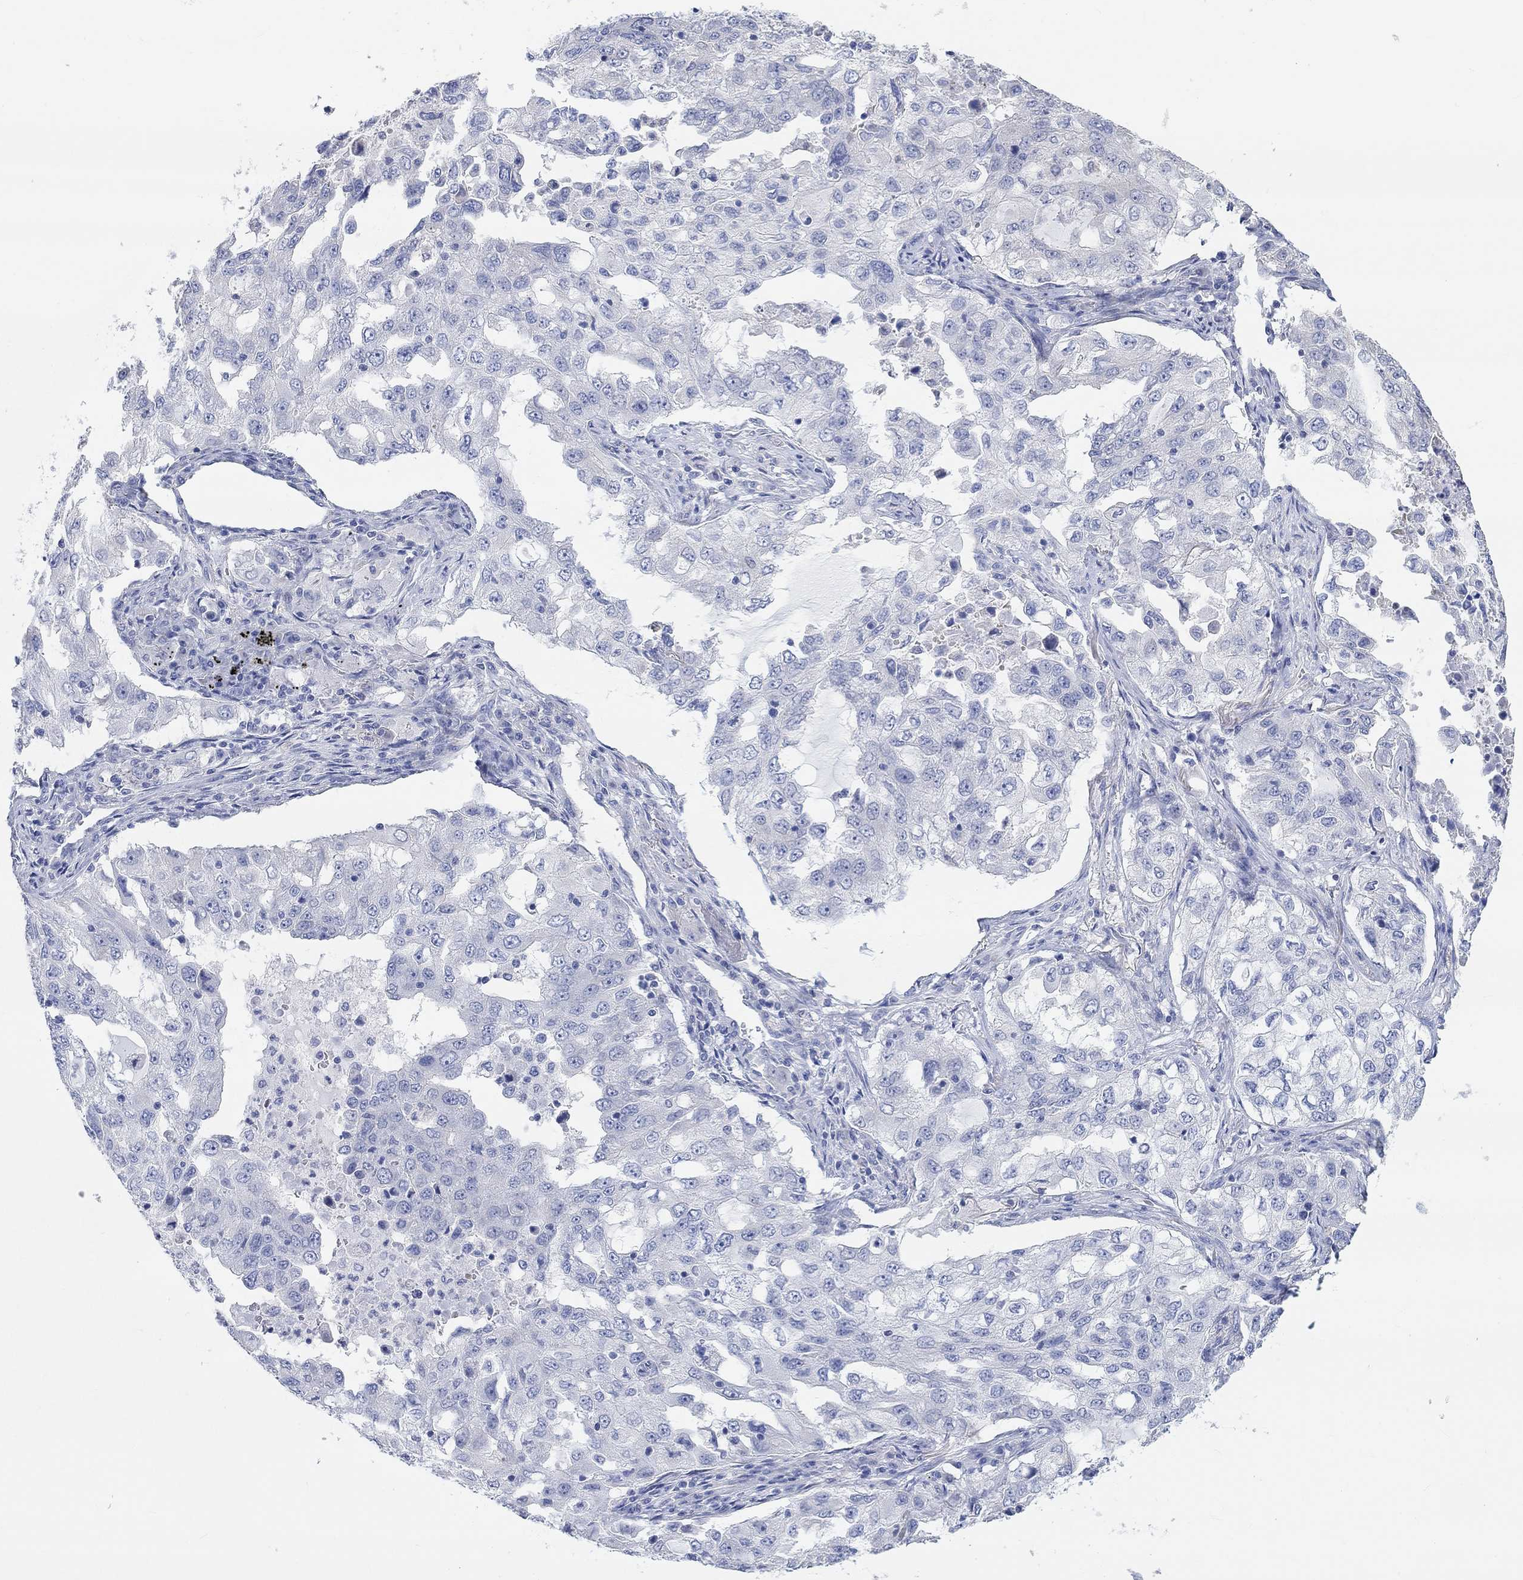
{"staining": {"intensity": "negative", "quantity": "none", "location": "none"}, "tissue": "lung cancer", "cell_type": "Tumor cells", "image_type": "cancer", "snomed": [{"axis": "morphology", "description": "Adenocarcinoma, NOS"}, {"axis": "topography", "description": "Lung"}], "caption": "High magnification brightfield microscopy of lung cancer (adenocarcinoma) stained with DAB (brown) and counterstained with hematoxylin (blue): tumor cells show no significant positivity.", "gene": "NLRP14", "patient": {"sex": "female", "age": 61}}